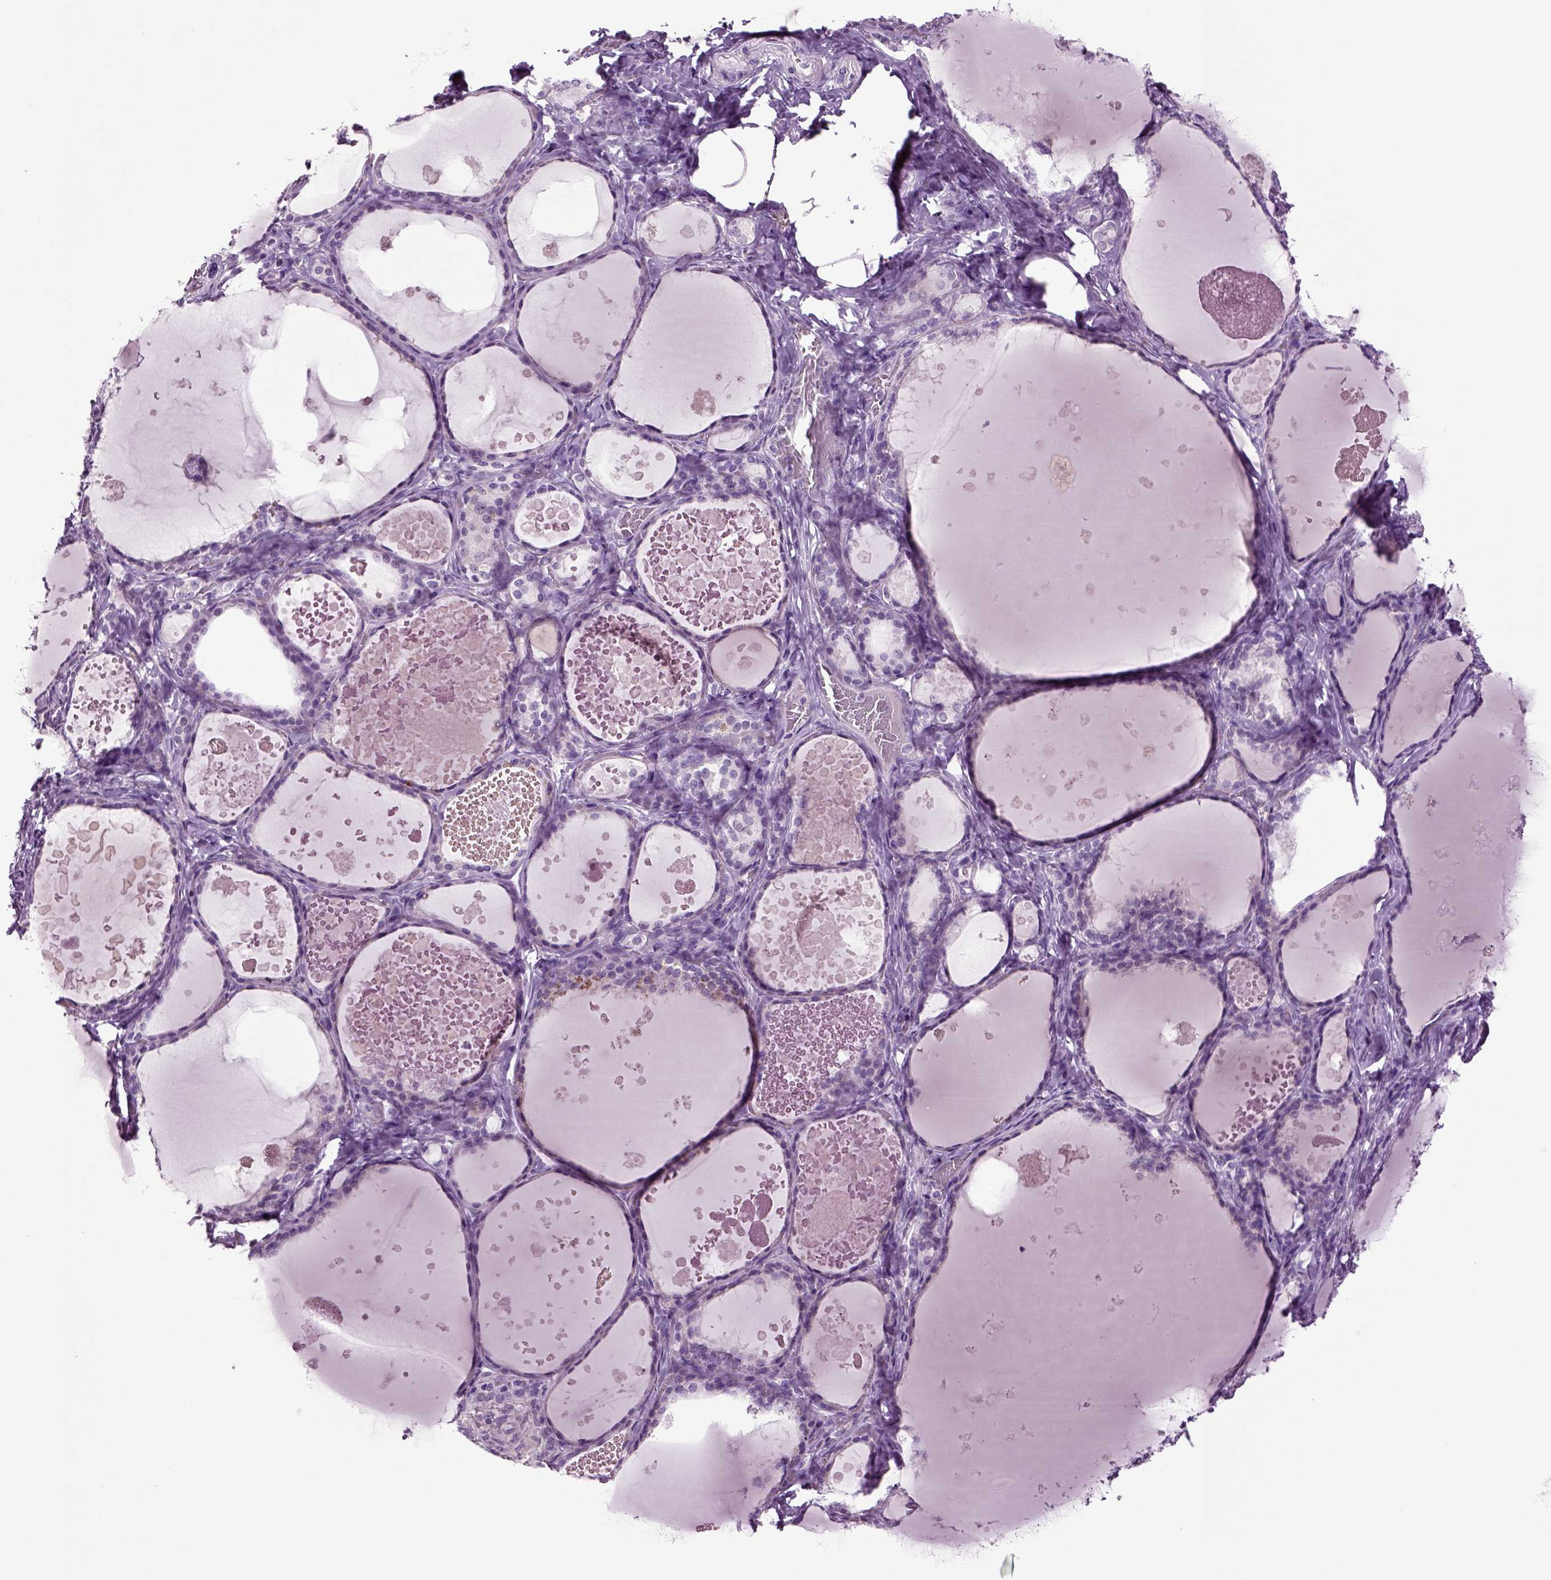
{"staining": {"intensity": "negative", "quantity": "none", "location": "none"}, "tissue": "thyroid gland", "cell_type": "Glandular cells", "image_type": "normal", "snomed": [{"axis": "morphology", "description": "Normal tissue, NOS"}, {"axis": "topography", "description": "Thyroid gland"}], "caption": "Immunohistochemical staining of normal human thyroid gland exhibits no significant positivity in glandular cells.", "gene": "SLC17A6", "patient": {"sex": "female", "age": 56}}